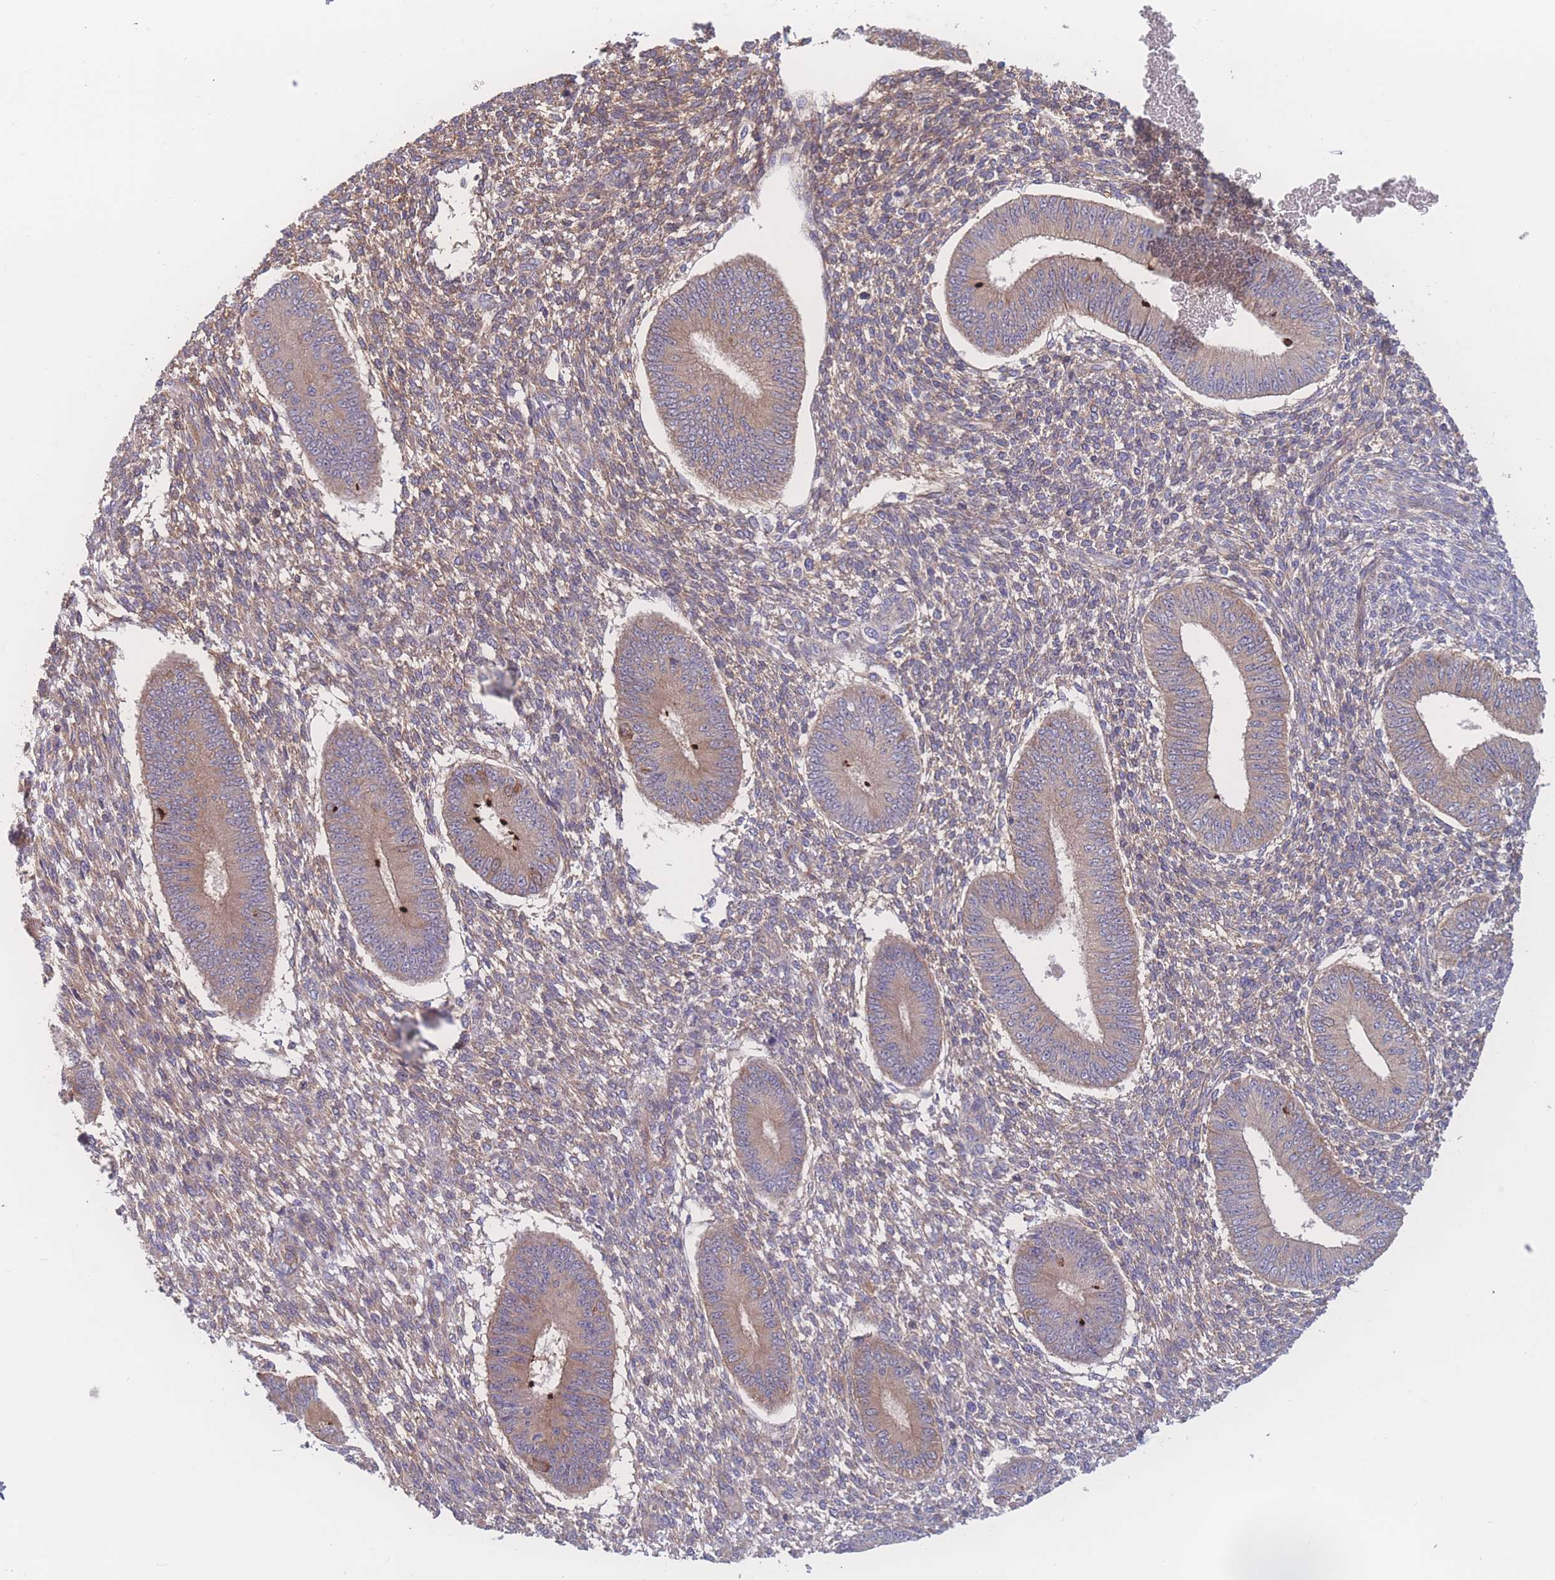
{"staining": {"intensity": "weak", "quantity": ">75%", "location": "cytoplasmic/membranous"}, "tissue": "endometrium", "cell_type": "Cells in endometrial stroma", "image_type": "normal", "snomed": [{"axis": "morphology", "description": "Normal tissue, NOS"}, {"axis": "topography", "description": "Endometrium"}], "caption": "DAB immunohistochemical staining of unremarkable endometrium demonstrates weak cytoplasmic/membranous protein staining in approximately >75% of cells in endometrial stroma. The staining is performed using DAB brown chromogen to label protein expression. The nuclei are counter-stained blue using hematoxylin.", "gene": "CFAP97", "patient": {"sex": "female", "age": 49}}